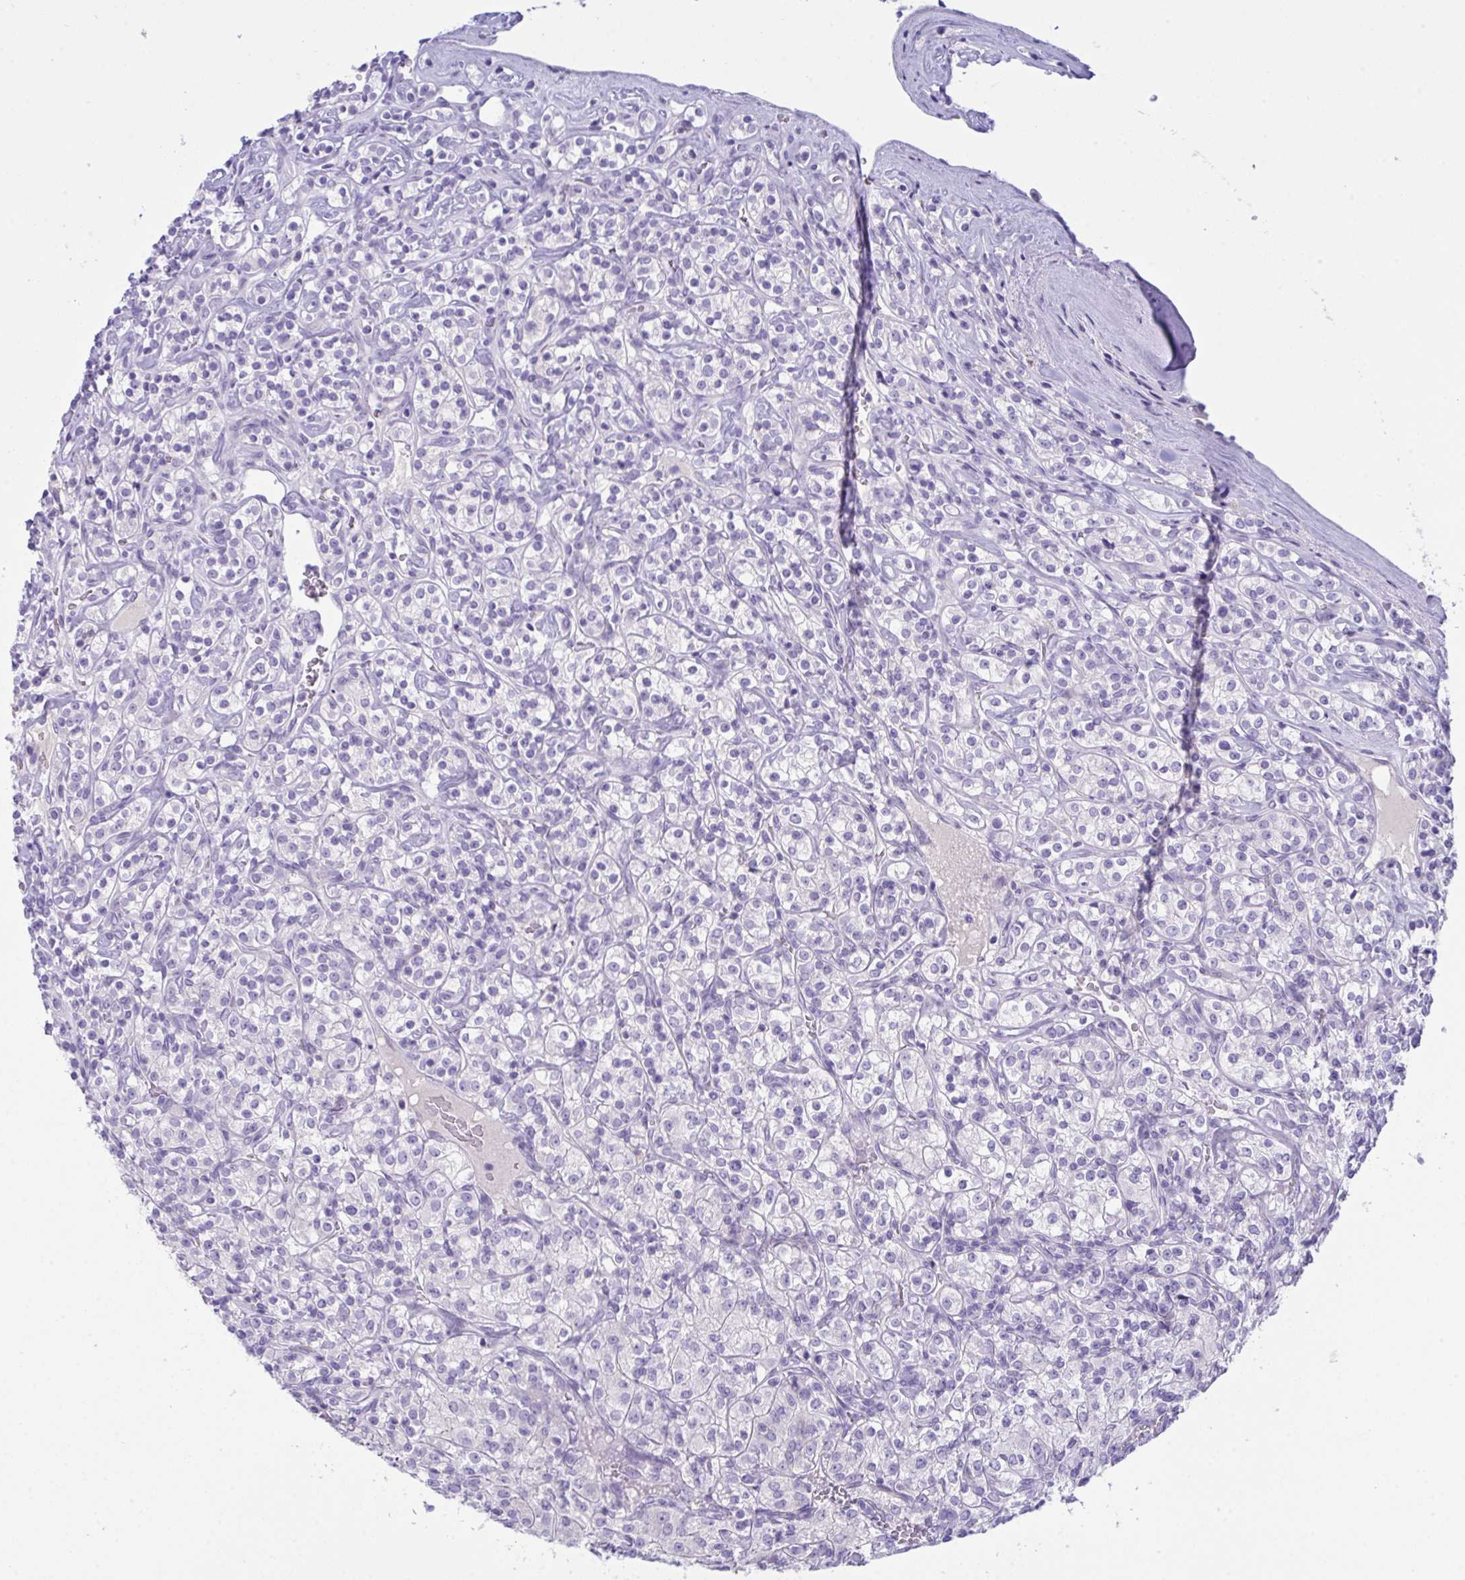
{"staining": {"intensity": "negative", "quantity": "none", "location": "none"}, "tissue": "renal cancer", "cell_type": "Tumor cells", "image_type": "cancer", "snomed": [{"axis": "morphology", "description": "Adenocarcinoma, NOS"}, {"axis": "topography", "description": "Kidney"}], "caption": "A photomicrograph of adenocarcinoma (renal) stained for a protein demonstrates no brown staining in tumor cells. The staining is performed using DAB brown chromogen with nuclei counter-stained in using hematoxylin.", "gene": "GLB1L2", "patient": {"sex": "male", "age": 77}}